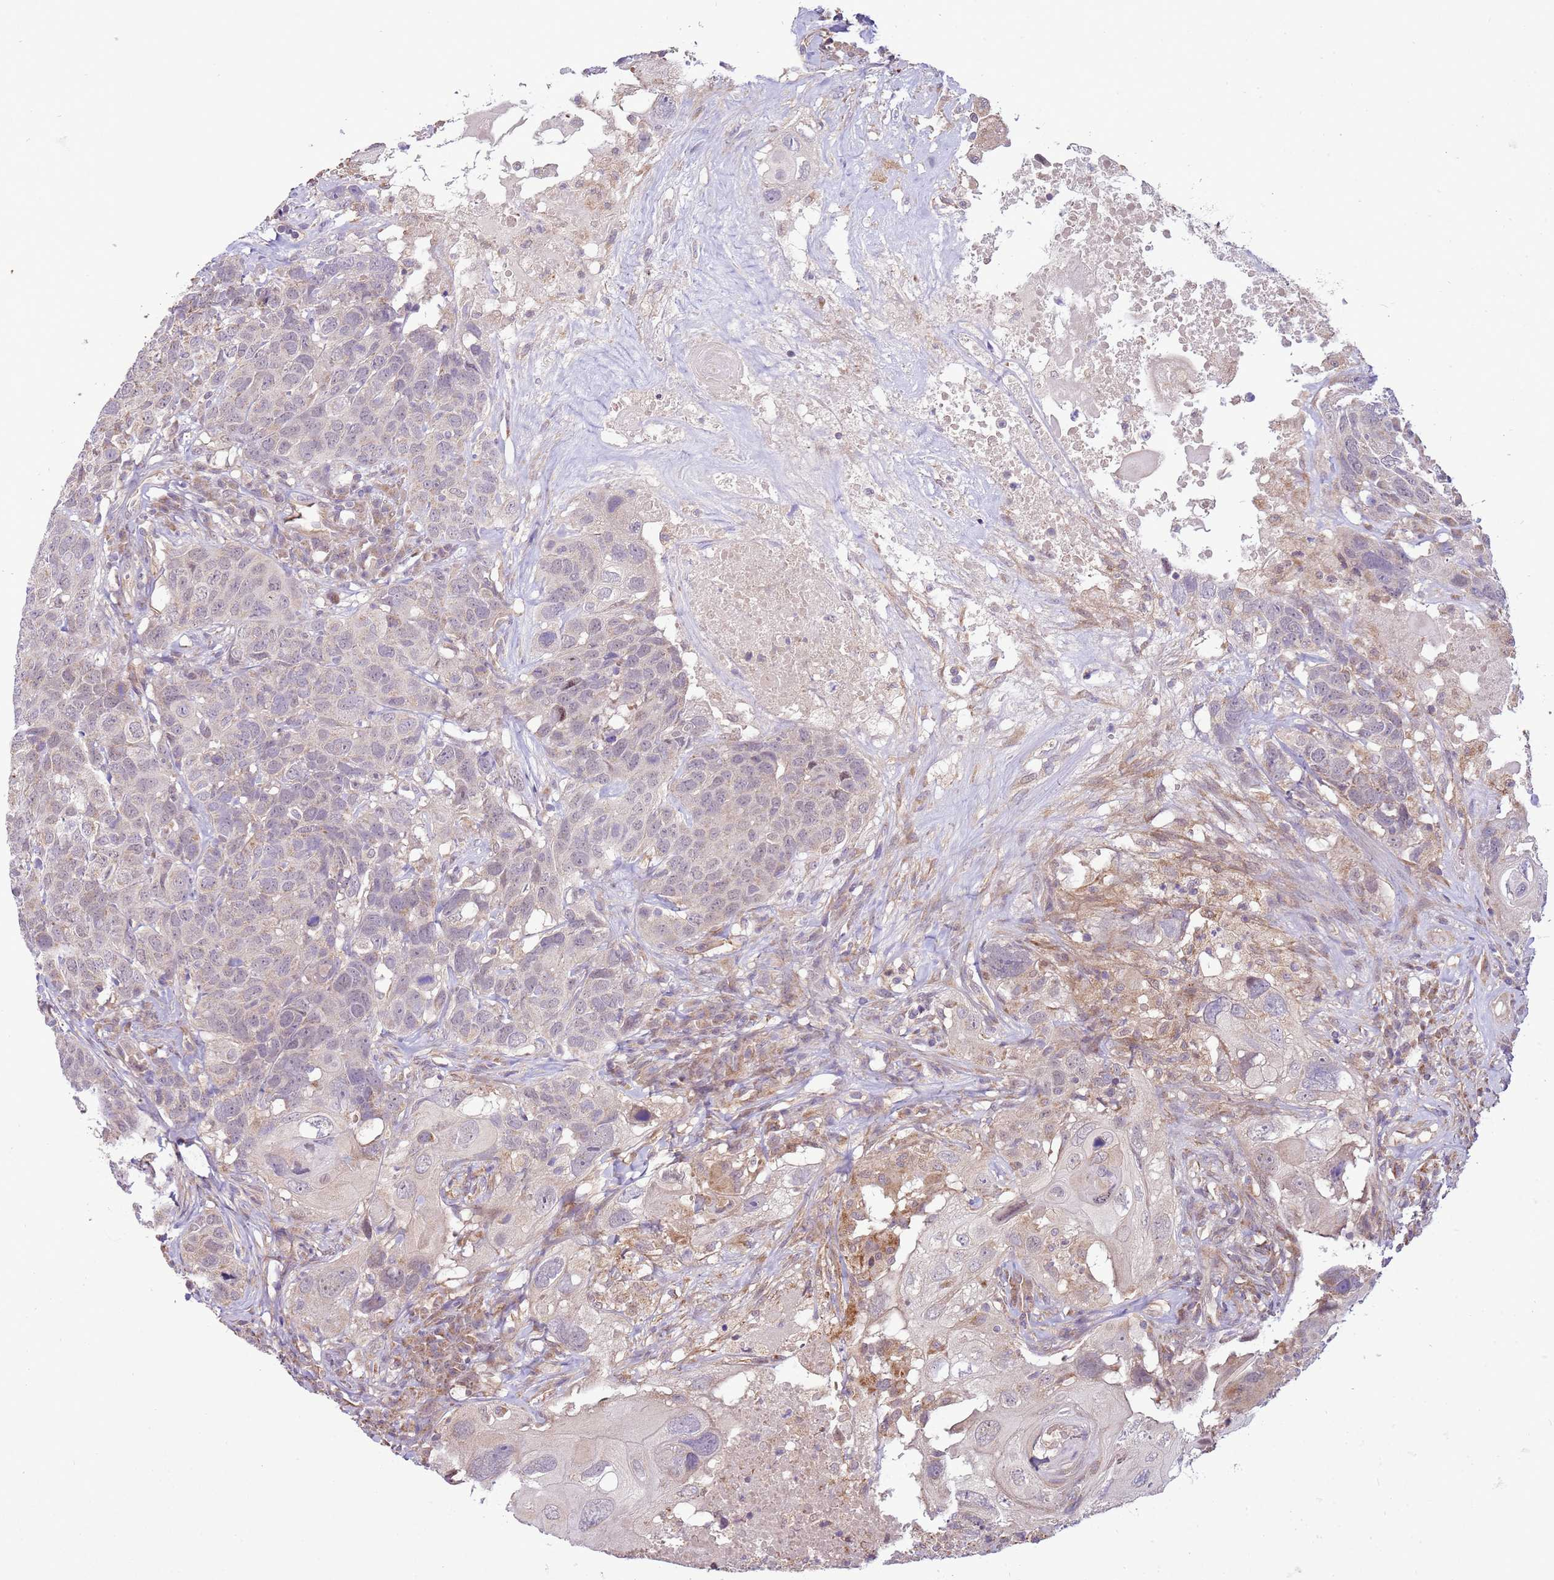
{"staining": {"intensity": "negative", "quantity": "none", "location": "none"}, "tissue": "head and neck cancer", "cell_type": "Tumor cells", "image_type": "cancer", "snomed": [{"axis": "morphology", "description": "Squamous cell carcinoma, NOS"}, {"axis": "topography", "description": "Head-Neck"}], "caption": "DAB immunohistochemical staining of head and neck cancer (squamous cell carcinoma) reveals no significant positivity in tumor cells.", "gene": "SCARA3", "patient": {"sex": "male", "age": 66}}